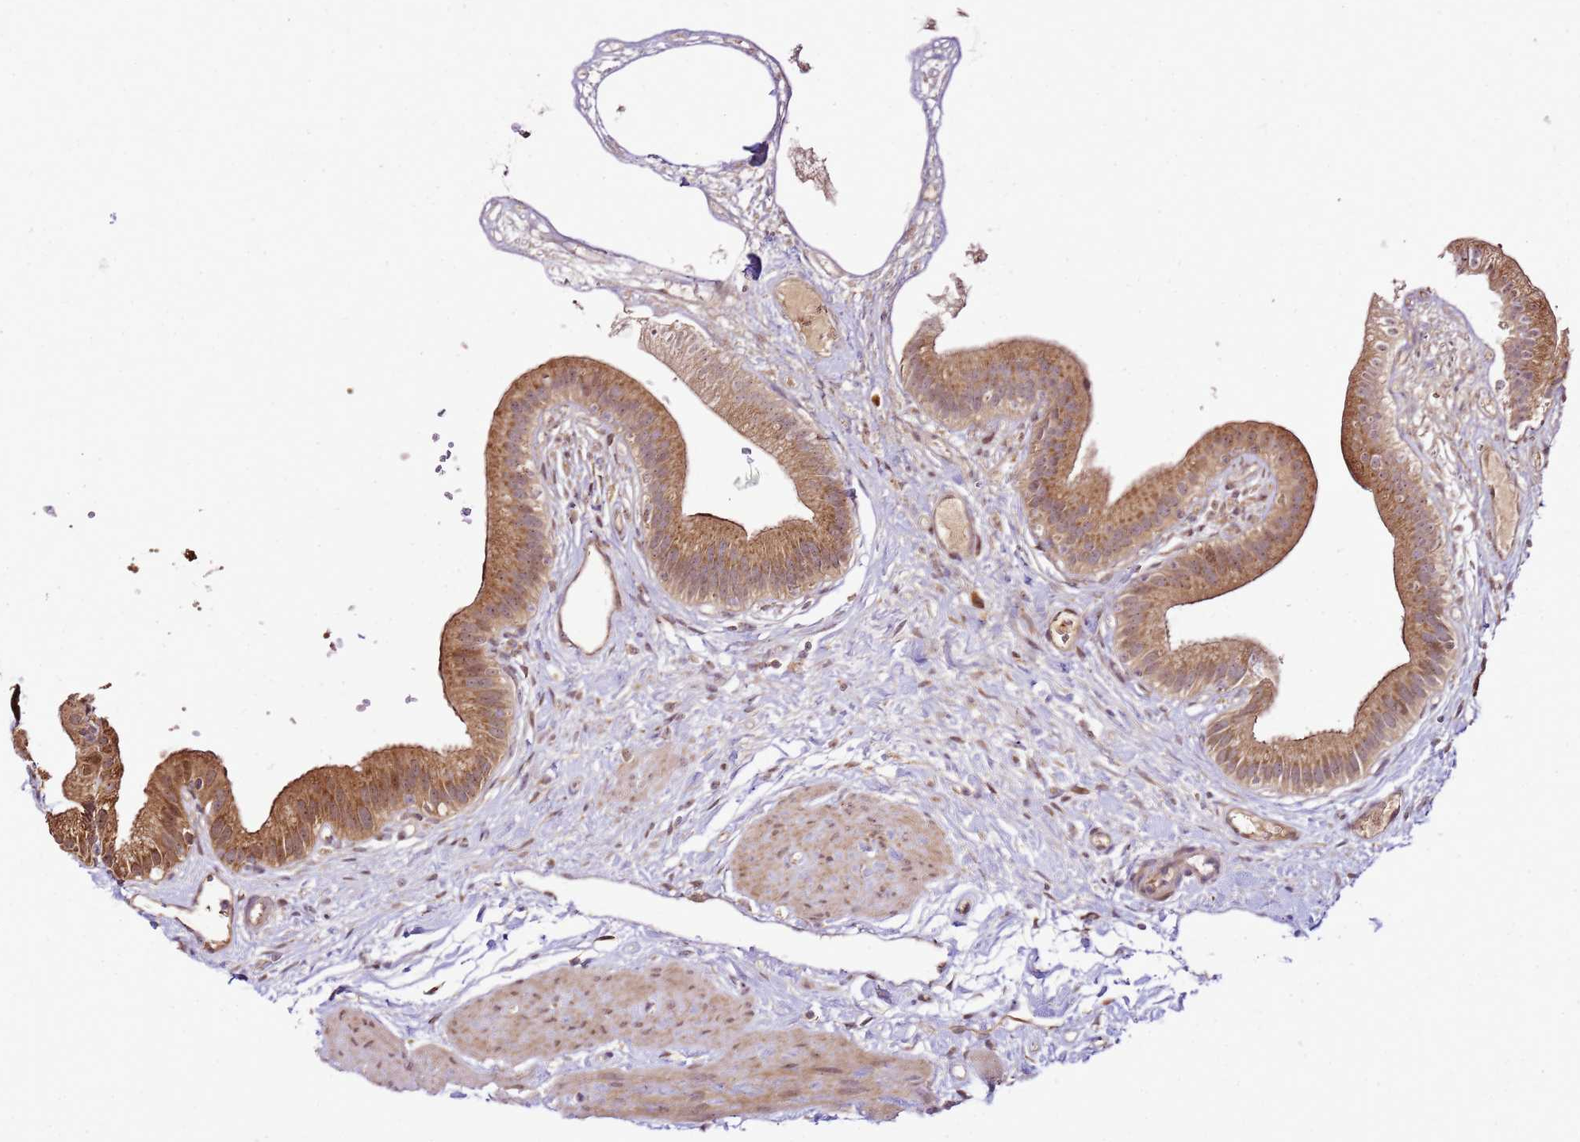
{"staining": {"intensity": "strong", "quantity": ">75%", "location": "cytoplasmic/membranous"}, "tissue": "gallbladder", "cell_type": "Glandular cells", "image_type": "normal", "snomed": [{"axis": "morphology", "description": "Normal tissue, NOS"}, {"axis": "topography", "description": "Gallbladder"}], "caption": "Protein staining by immunohistochemistry (IHC) shows strong cytoplasmic/membranous staining in approximately >75% of glandular cells in unremarkable gallbladder.", "gene": "RASA3", "patient": {"sex": "female", "age": 54}}